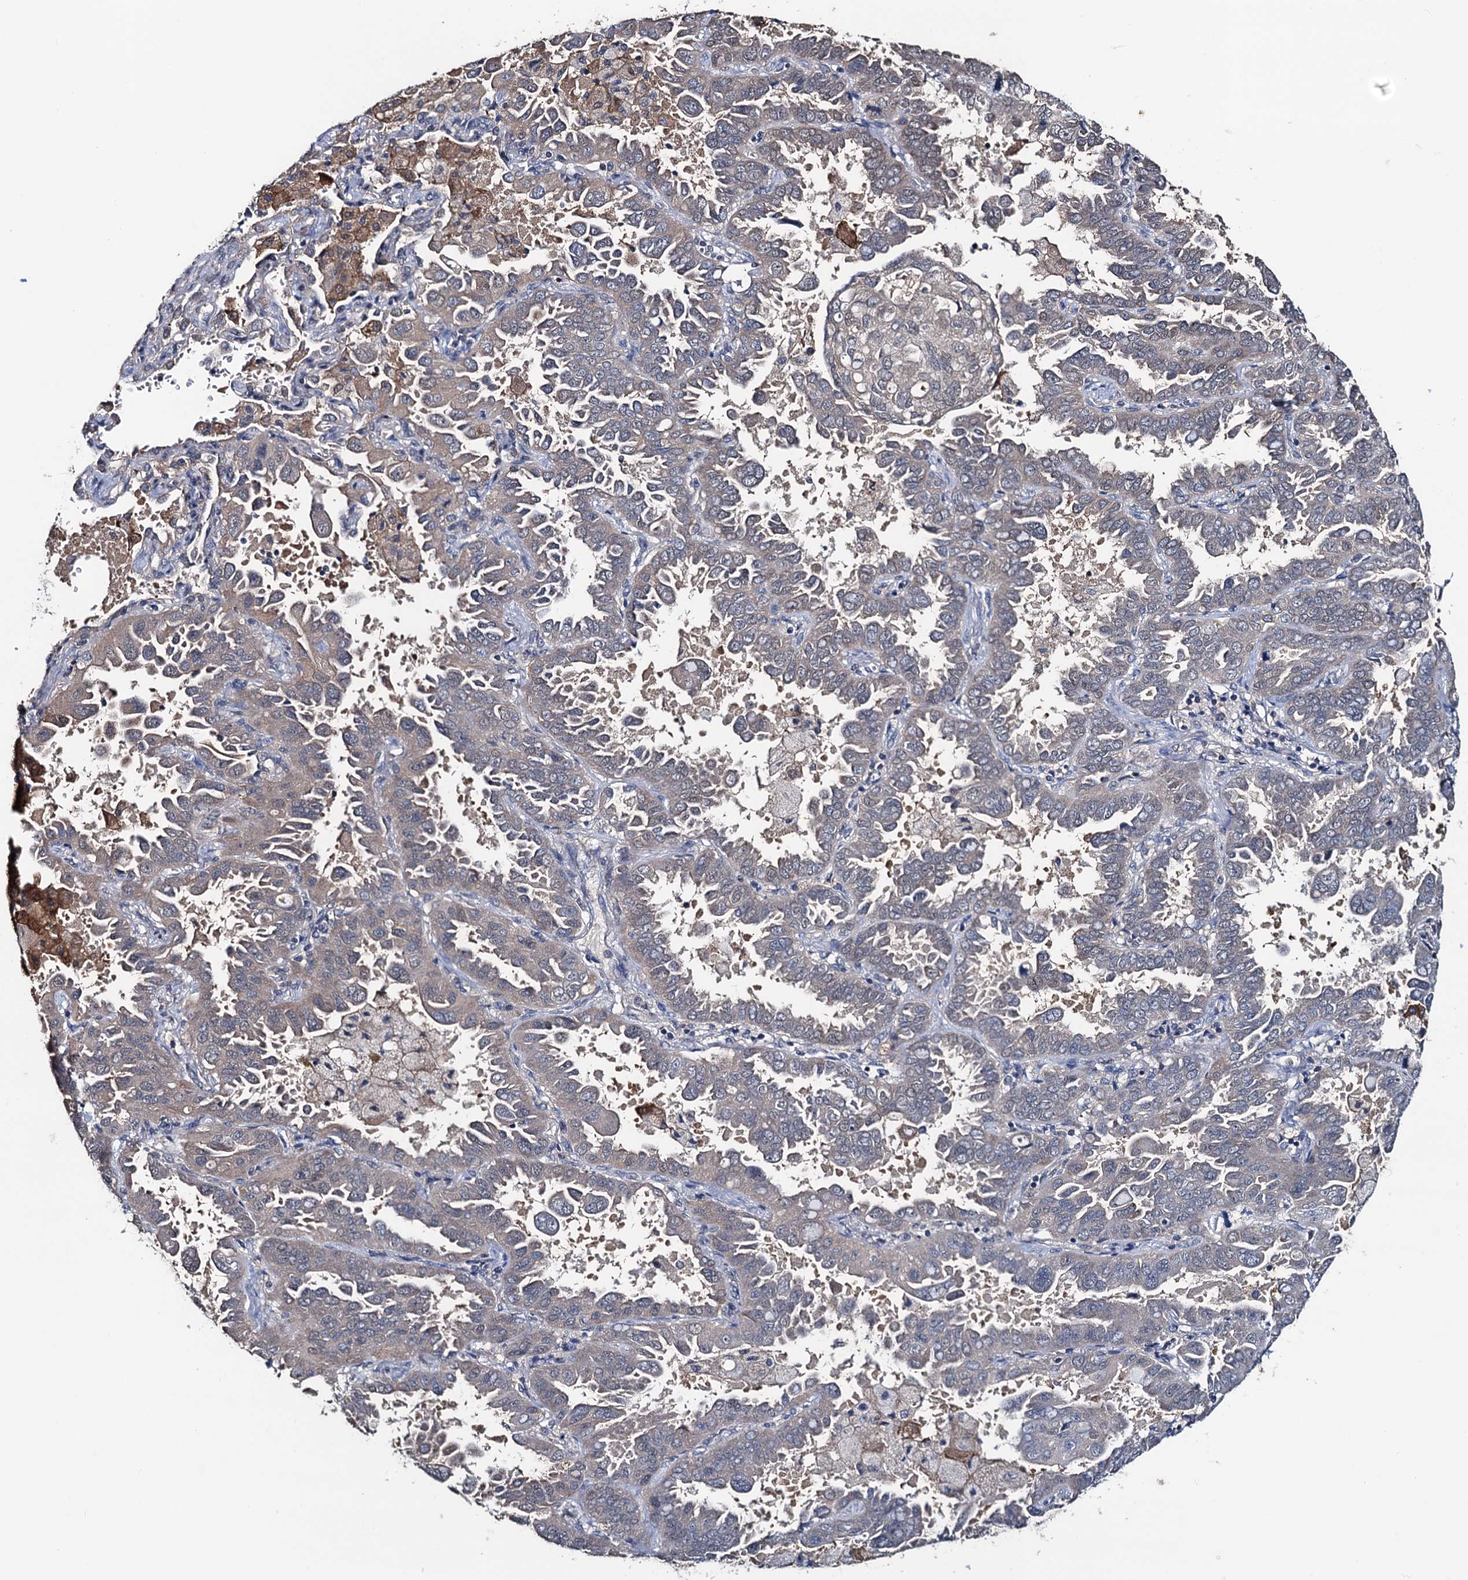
{"staining": {"intensity": "negative", "quantity": "none", "location": "none"}, "tissue": "lung cancer", "cell_type": "Tumor cells", "image_type": "cancer", "snomed": [{"axis": "morphology", "description": "Adenocarcinoma, NOS"}, {"axis": "topography", "description": "Lung"}], "caption": "Histopathology image shows no protein staining in tumor cells of lung adenocarcinoma tissue.", "gene": "RTKN2", "patient": {"sex": "male", "age": 64}}